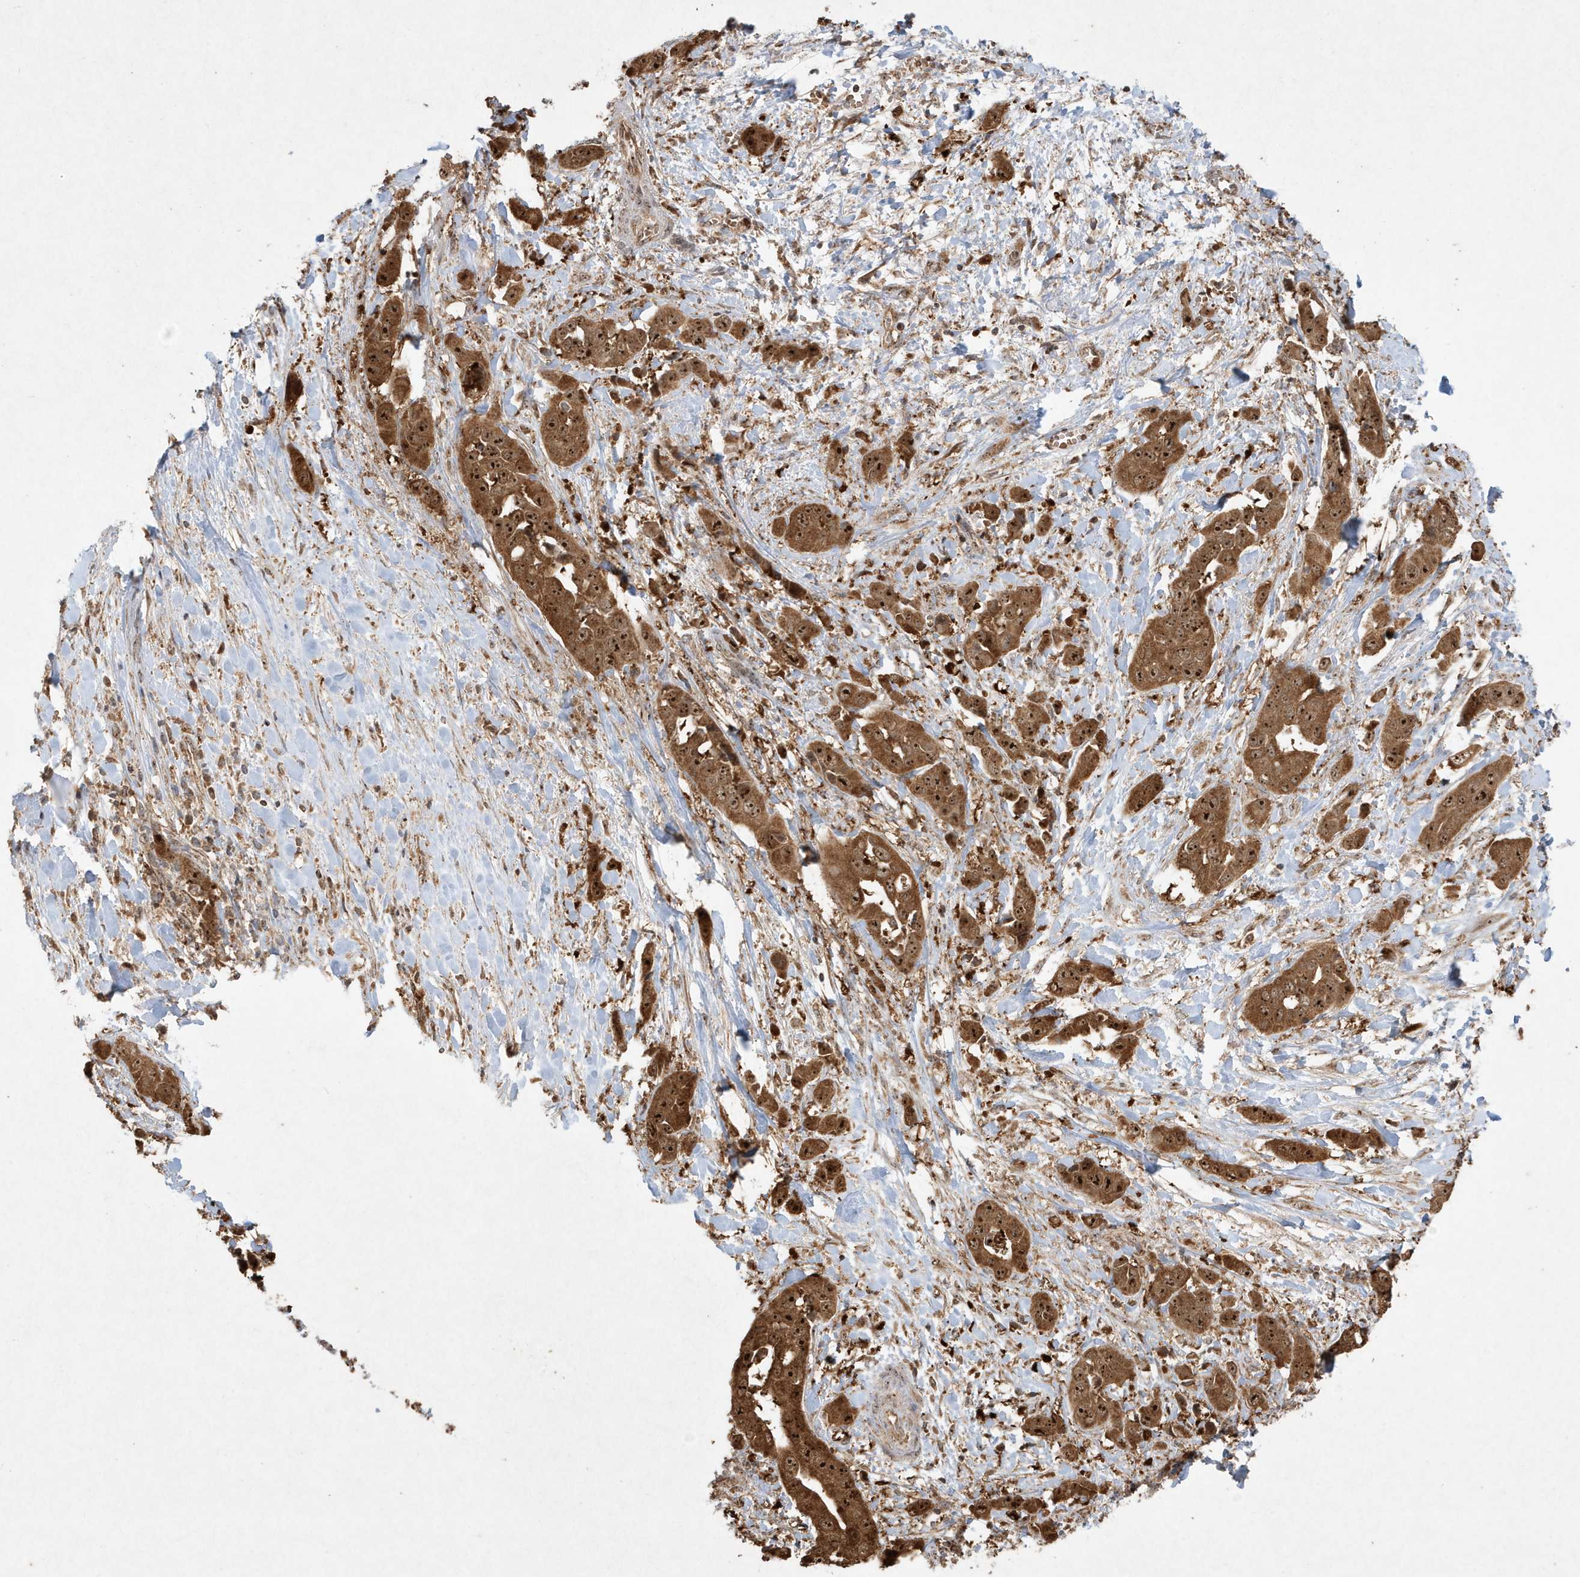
{"staining": {"intensity": "strong", "quantity": ">75%", "location": "cytoplasmic/membranous,nuclear"}, "tissue": "liver cancer", "cell_type": "Tumor cells", "image_type": "cancer", "snomed": [{"axis": "morphology", "description": "Cholangiocarcinoma"}, {"axis": "topography", "description": "Liver"}], "caption": "This micrograph reveals immunohistochemistry staining of human liver cholangiocarcinoma, with high strong cytoplasmic/membranous and nuclear positivity in about >75% of tumor cells.", "gene": "ABCB9", "patient": {"sex": "female", "age": 52}}